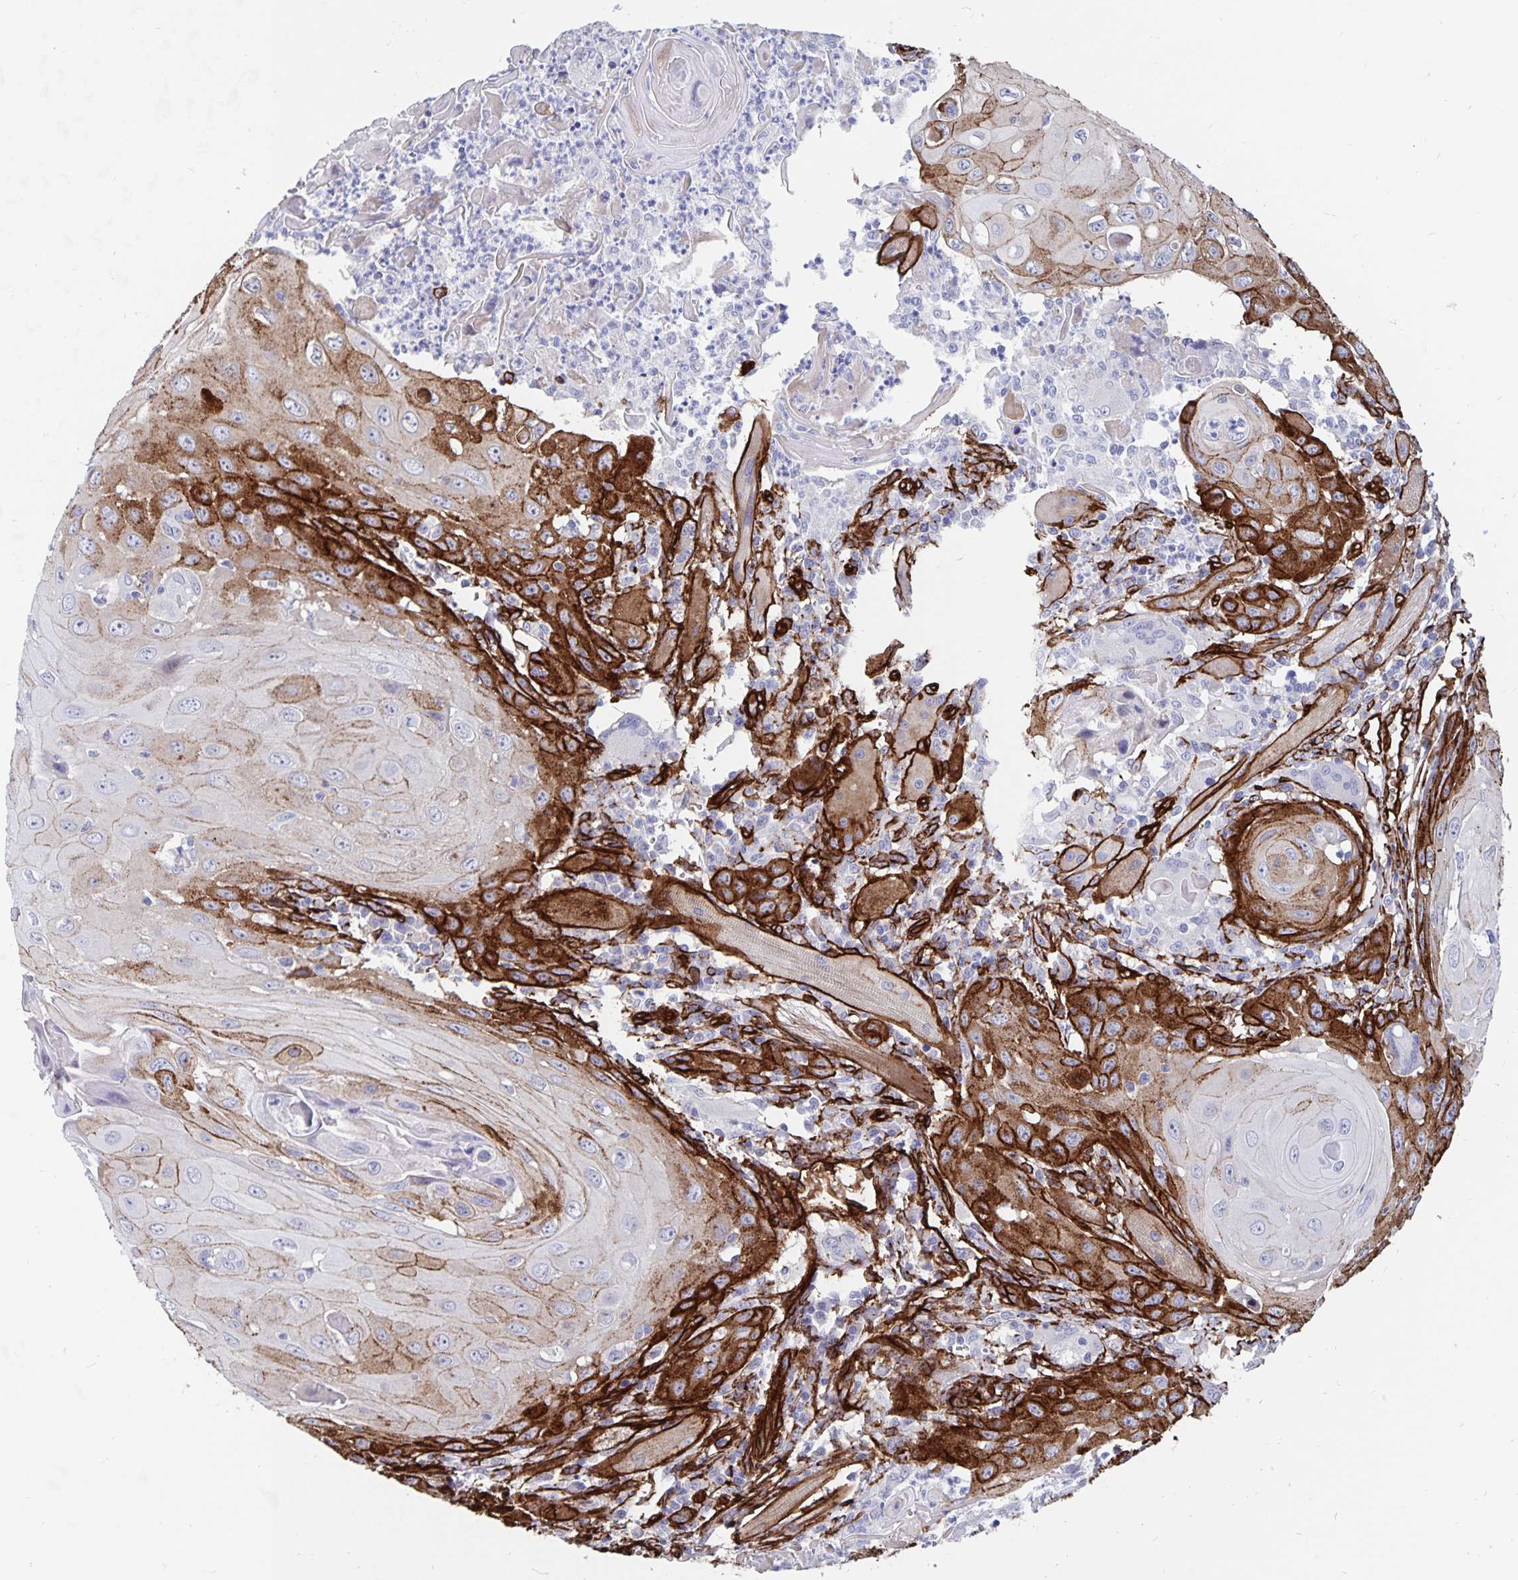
{"staining": {"intensity": "strong", "quantity": "25%-75%", "location": "cytoplasmic/membranous"}, "tissue": "head and neck cancer", "cell_type": "Tumor cells", "image_type": "cancer", "snomed": [{"axis": "morphology", "description": "Squamous cell carcinoma, NOS"}, {"axis": "topography", "description": "Head-Neck"}], "caption": "Brown immunohistochemical staining in human squamous cell carcinoma (head and neck) reveals strong cytoplasmic/membranous positivity in approximately 25%-75% of tumor cells. The protein of interest is stained brown, and the nuclei are stained in blue (DAB (3,3'-diaminobenzidine) IHC with brightfield microscopy, high magnification).", "gene": "DCHS2", "patient": {"sex": "female", "age": 80}}